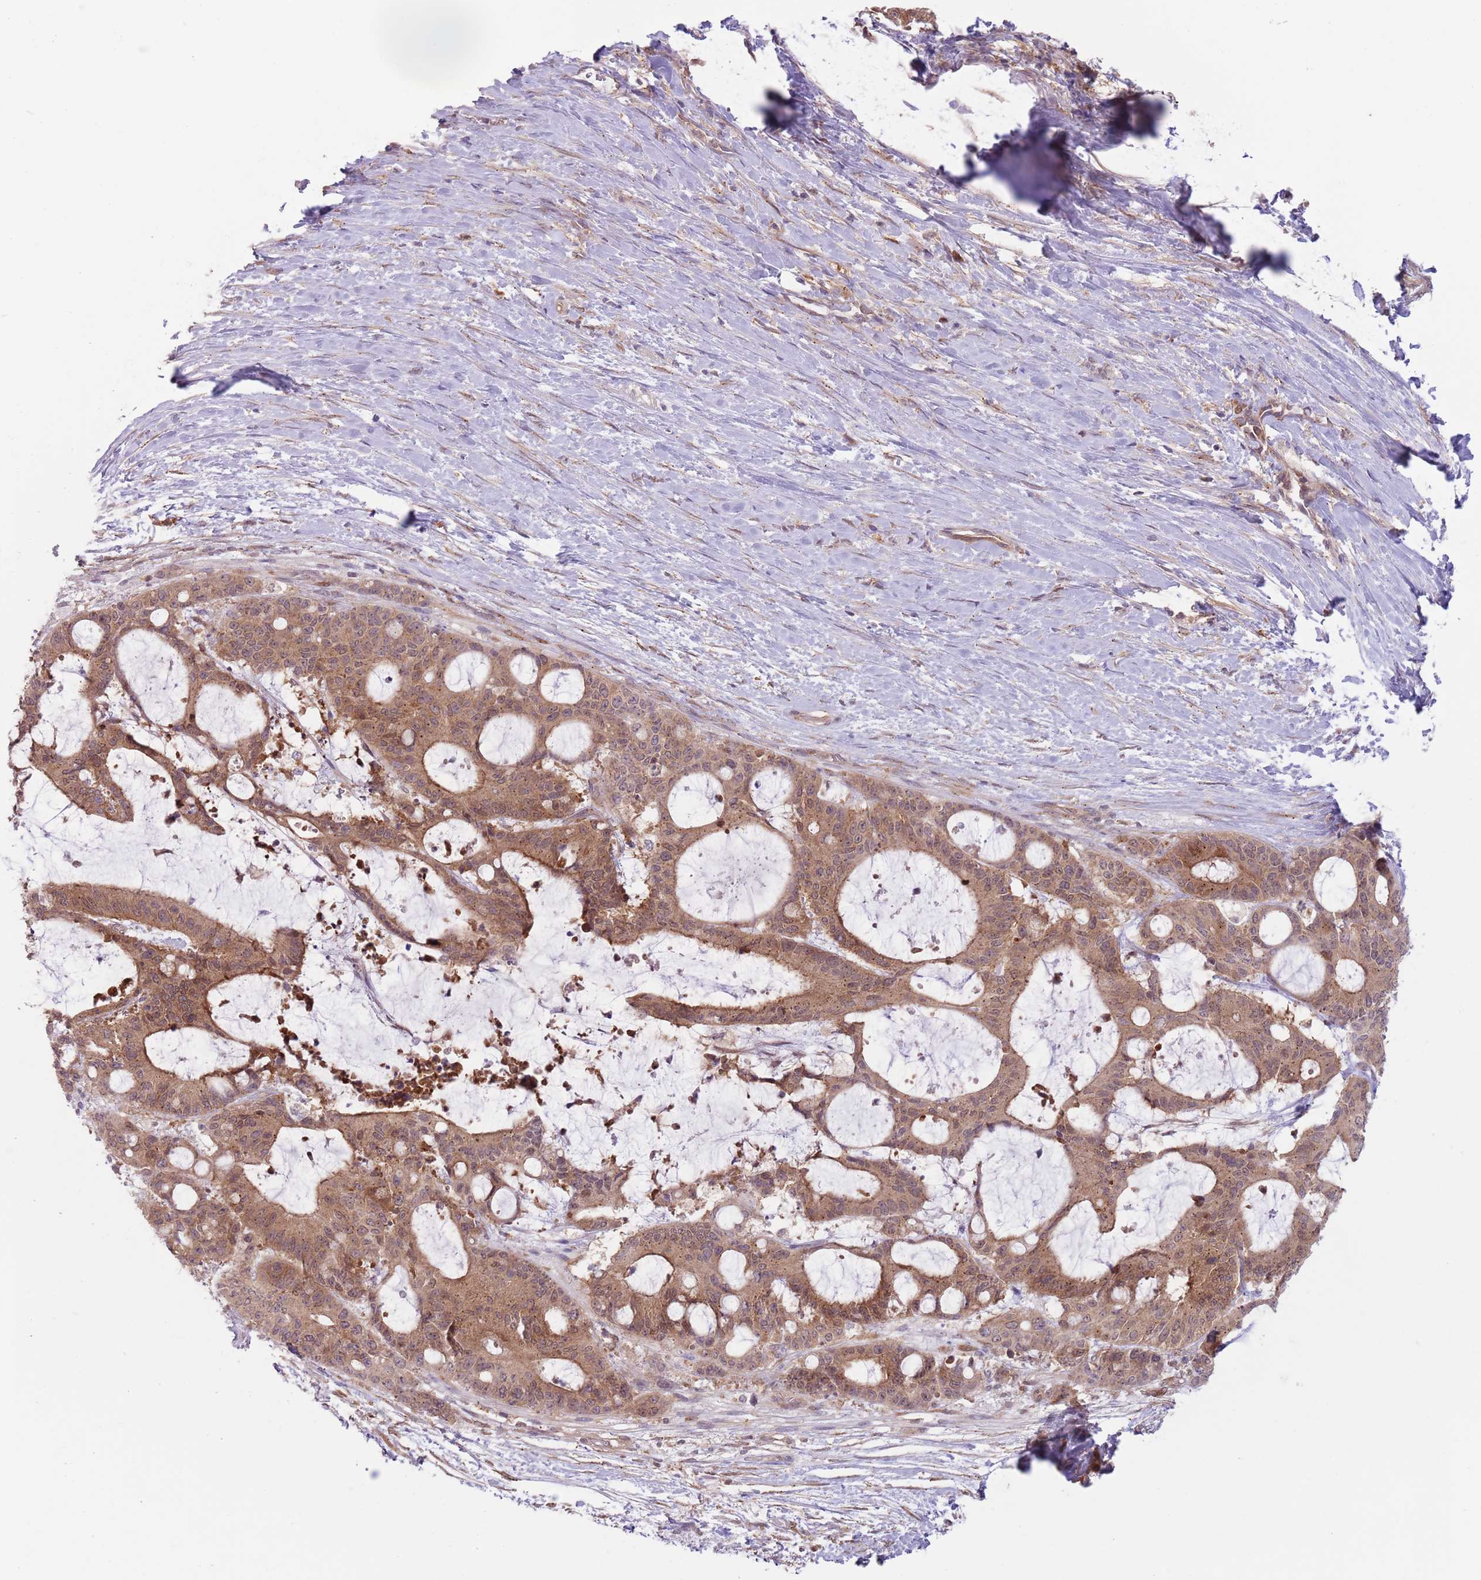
{"staining": {"intensity": "moderate", "quantity": ">75%", "location": "cytoplasmic/membranous"}, "tissue": "liver cancer", "cell_type": "Tumor cells", "image_type": "cancer", "snomed": [{"axis": "morphology", "description": "Normal tissue, NOS"}, {"axis": "morphology", "description": "Cholangiocarcinoma"}, {"axis": "topography", "description": "Liver"}, {"axis": "topography", "description": "Peripheral nerve tissue"}], "caption": "Liver cholangiocarcinoma was stained to show a protein in brown. There is medium levels of moderate cytoplasmic/membranous expression in approximately >75% of tumor cells.", "gene": "COPE", "patient": {"sex": "female", "age": 73}}